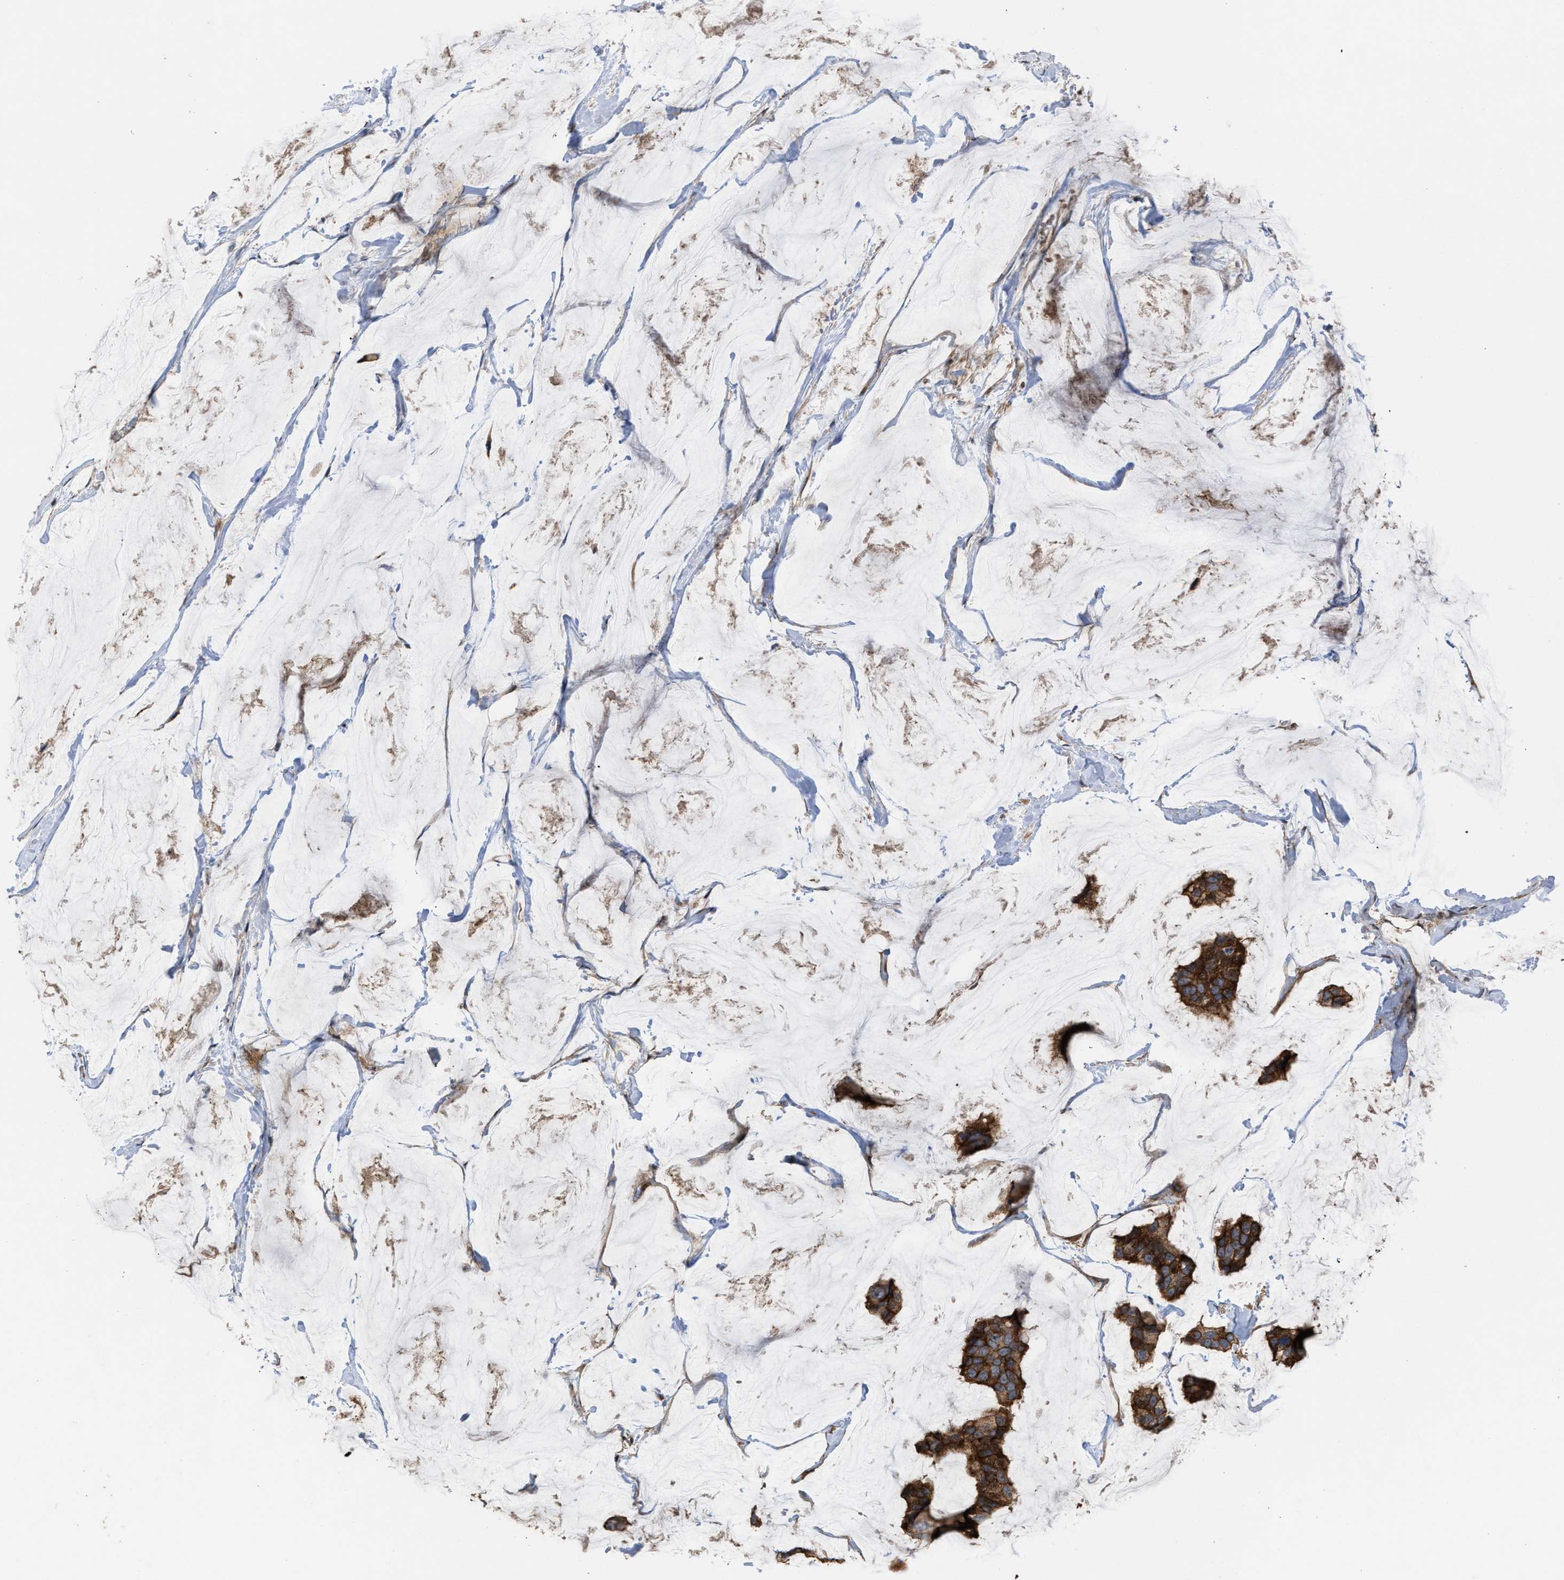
{"staining": {"intensity": "strong", "quantity": ">75%", "location": "cytoplasmic/membranous"}, "tissue": "breast cancer", "cell_type": "Tumor cells", "image_type": "cancer", "snomed": [{"axis": "morphology", "description": "Normal tissue, NOS"}, {"axis": "morphology", "description": "Duct carcinoma"}, {"axis": "topography", "description": "Breast"}], "caption": "Brown immunohistochemical staining in breast cancer exhibits strong cytoplasmic/membranous expression in approximately >75% of tumor cells. Ihc stains the protein of interest in brown and the nuclei are stained blue.", "gene": "STAU1", "patient": {"sex": "female", "age": 50}}